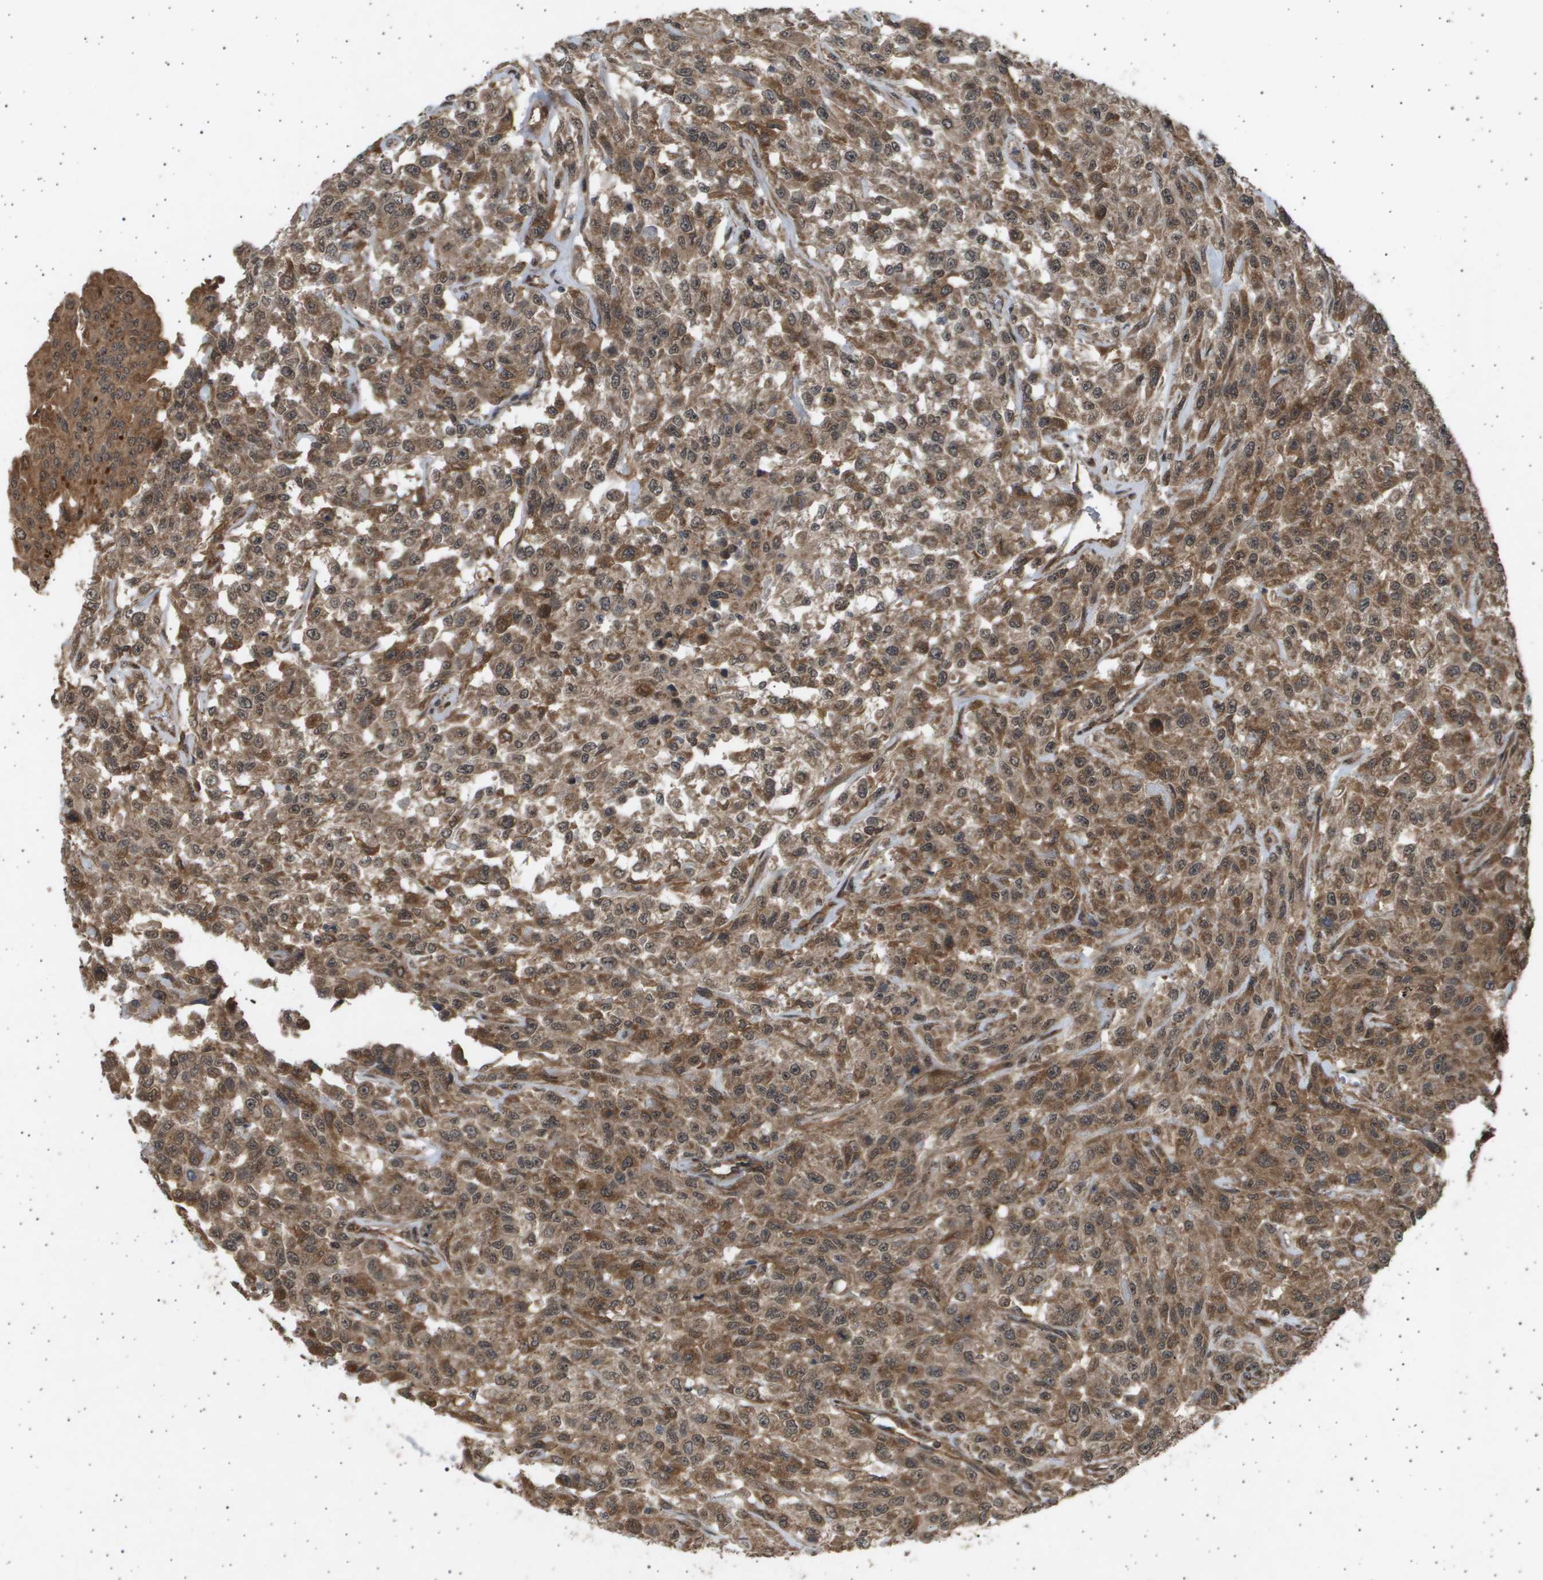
{"staining": {"intensity": "moderate", "quantity": ">75%", "location": "cytoplasmic/membranous,nuclear"}, "tissue": "urothelial cancer", "cell_type": "Tumor cells", "image_type": "cancer", "snomed": [{"axis": "morphology", "description": "Urothelial carcinoma, High grade"}, {"axis": "topography", "description": "Urinary bladder"}], "caption": "Immunohistochemistry image of neoplastic tissue: human urothelial cancer stained using immunohistochemistry demonstrates medium levels of moderate protein expression localized specifically in the cytoplasmic/membranous and nuclear of tumor cells, appearing as a cytoplasmic/membranous and nuclear brown color.", "gene": "TNRC6A", "patient": {"sex": "male", "age": 46}}